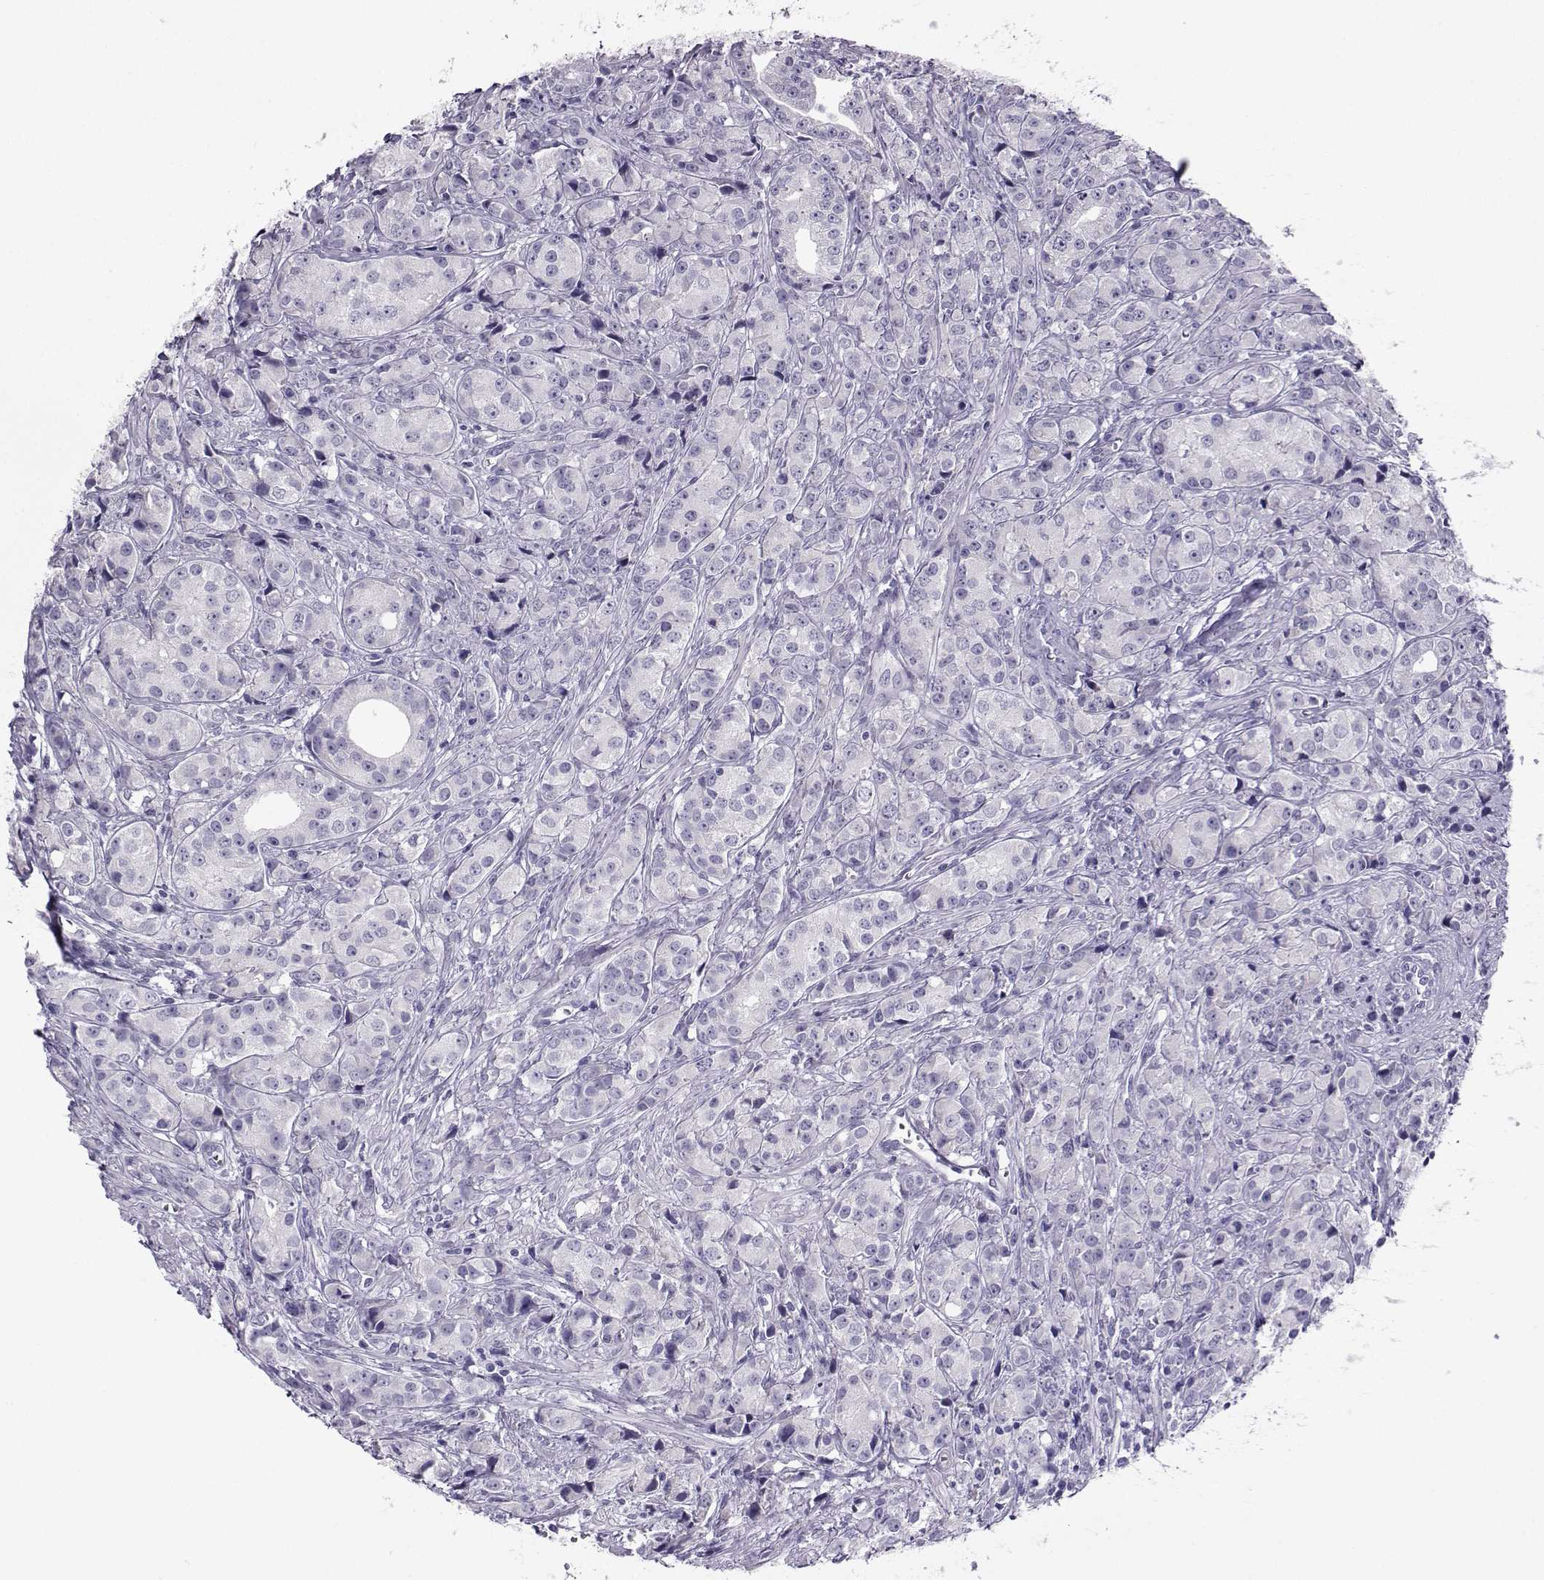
{"staining": {"intensity": "negative", "quantity": "none", "location": "none"}, "tissue": "prostate cancer", "cell_type": "Tumor cells", "image_type": "cancer", "snomed": [{"axis": "morphology", "description": "Adenocarcinoma, Medium grade"}, {"axis": "topography", "description": "Prostate"}], "caption": "An image of prostate cancer stained for a protein shows no brown staining in tumor cells.", "gene": "ARMC2", "patient": {"sex": "male", "age": 74}}